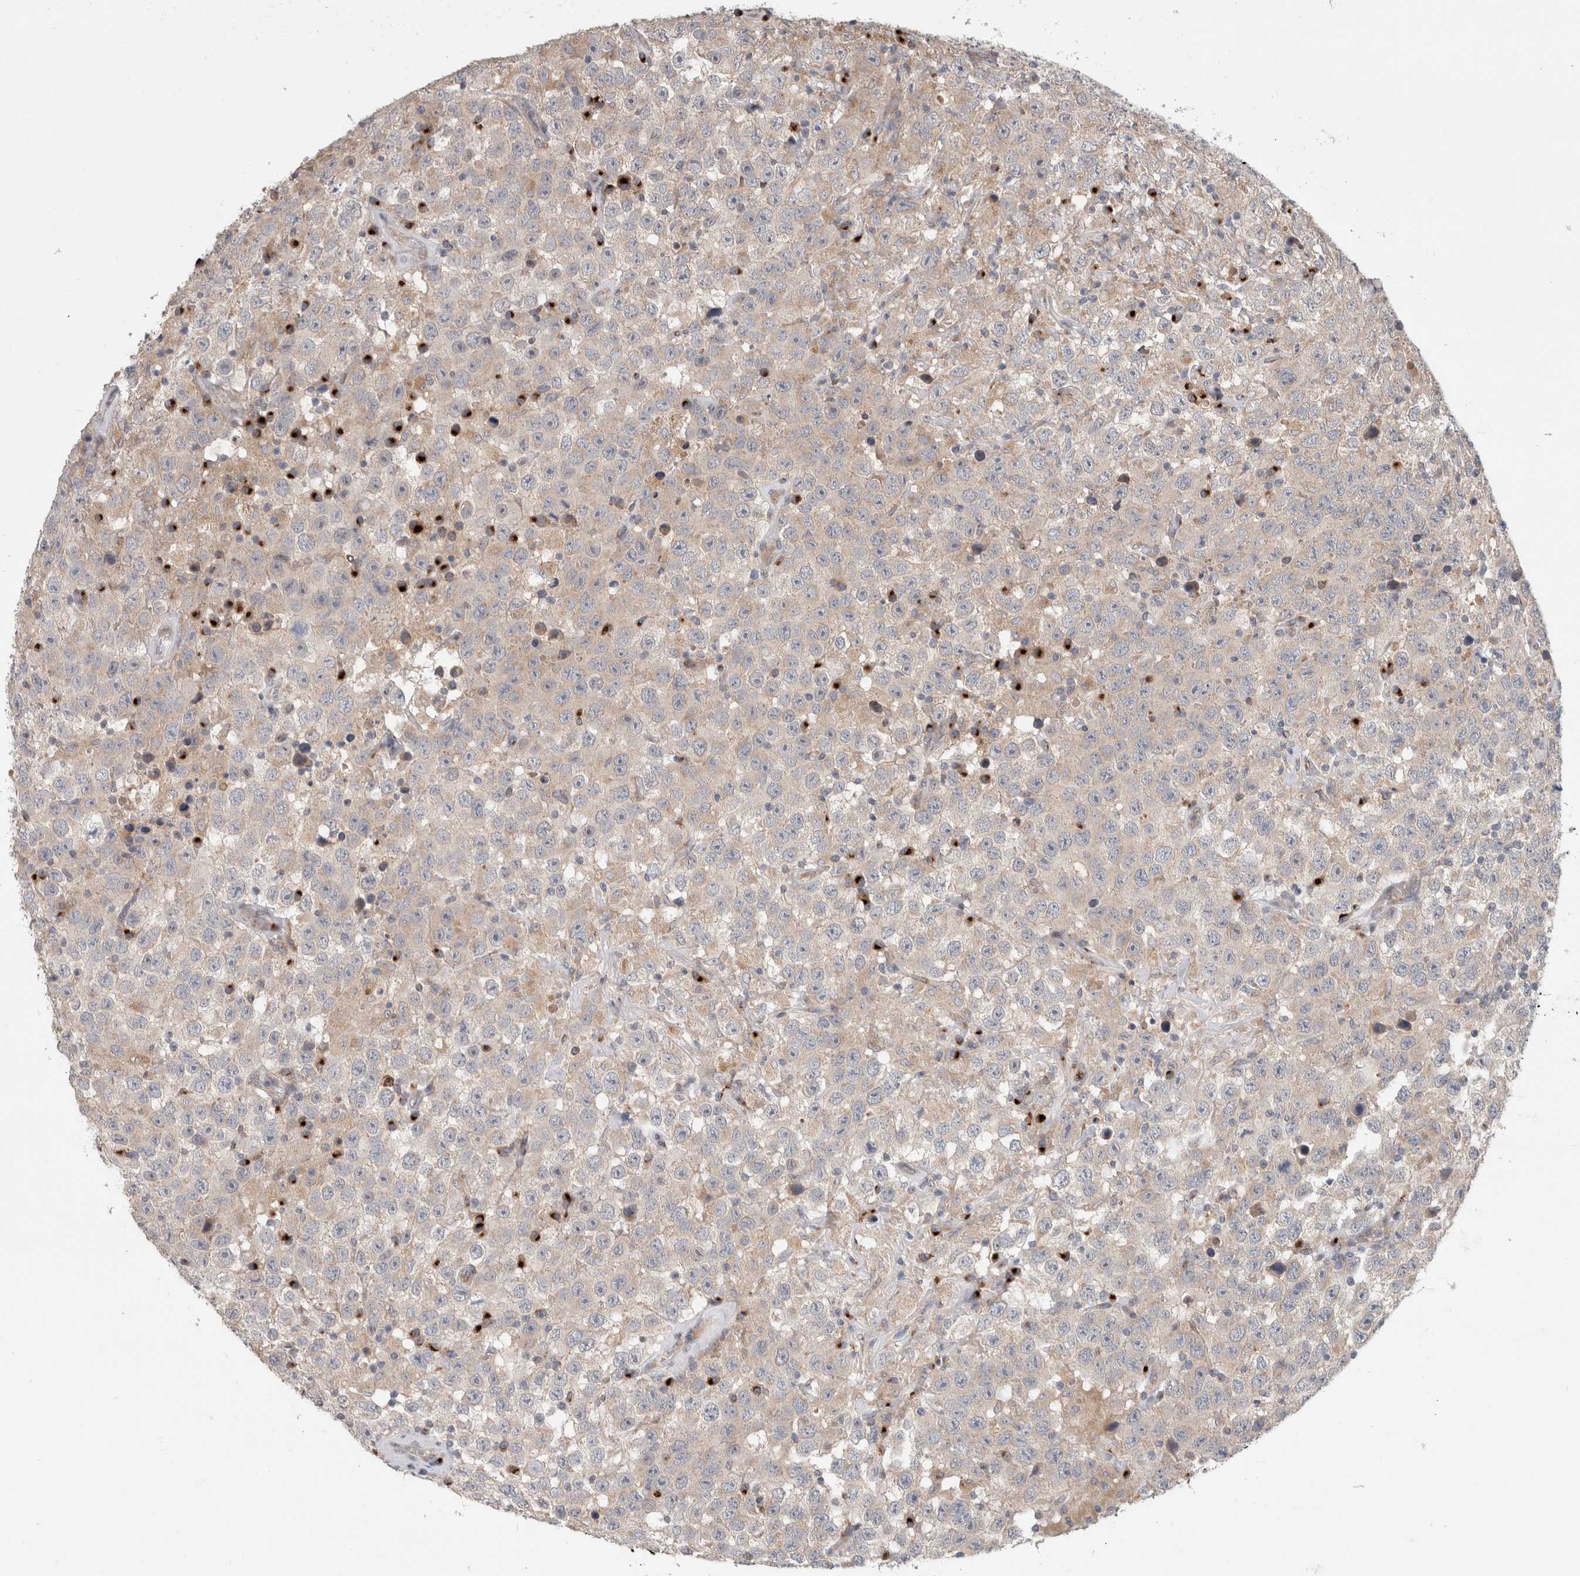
{"staining": {"intensity": "weak", "quantity": "<25%", "location": "cytoplasmic/membranous"}, "tissue": "testis cancer", "cell_type": "Tumor cells", "image_type": "cancer", "snomed": [{"axis": "morphology", "description": "Seminoma, NOS"}, {"axis": "topography", "description": "Testis"}], "caption": "This is a image of IHC staining of testis seminoma, which shows no staining in tumor cells.", "gene": "TRIM5", "patient": {"sex": "male", "age": 41}}